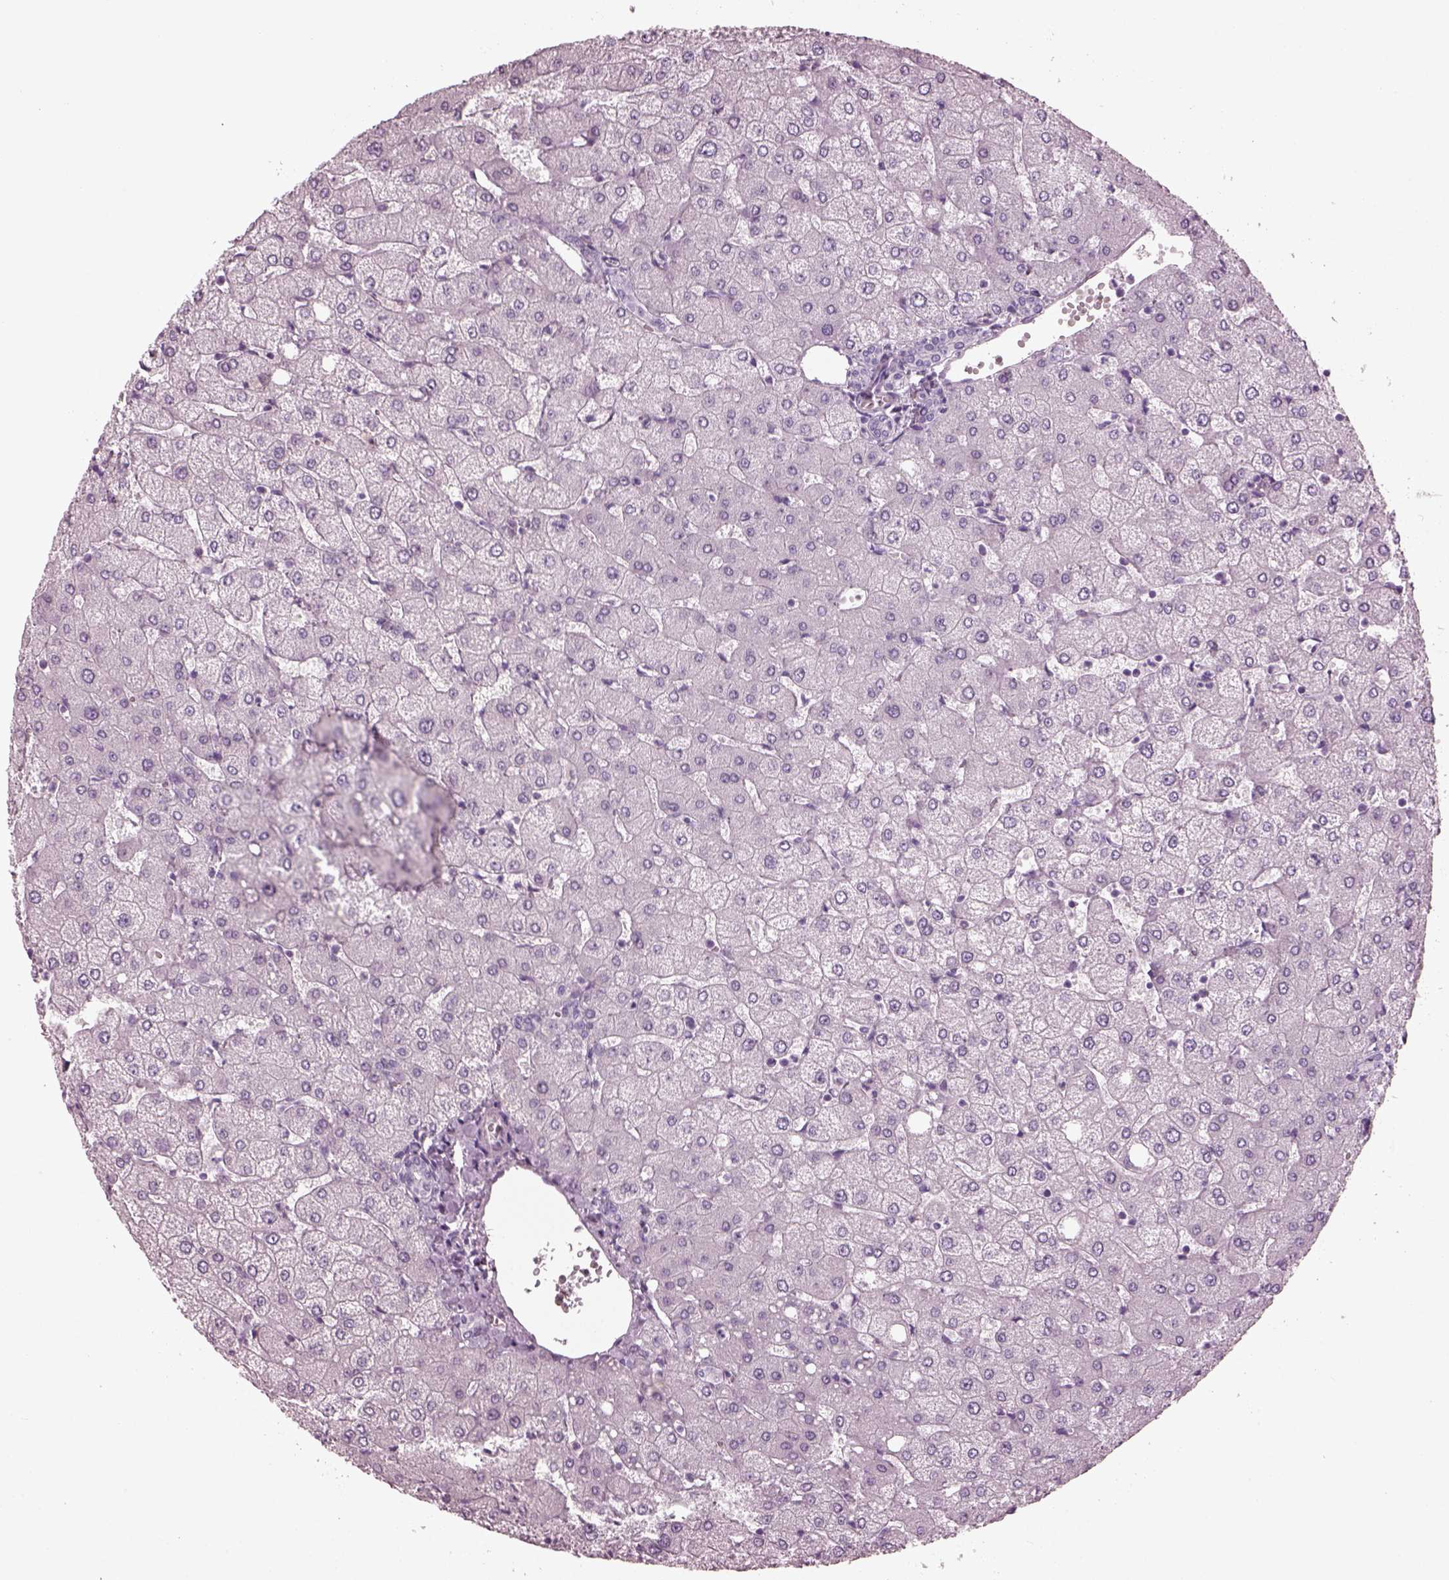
{"staining": {"intensity": "negative", "quantity": "none", "location": "none"}, "tissue": "liver", "cell_type": "Cholangiocytes", "image_type": "normal", "snomed": [{"axis": "morphology", "description": "Normal tissue, NOS"}, {"axis": "topography", "description": "Liver"}], "caption": "Immunohistochemistry micrograph of benign liver: human liver stained with DAB reveals no significant protein expression in cholangiocytes.", "gene": "PDC", "patient": {"sex": "female", "age": 54}}